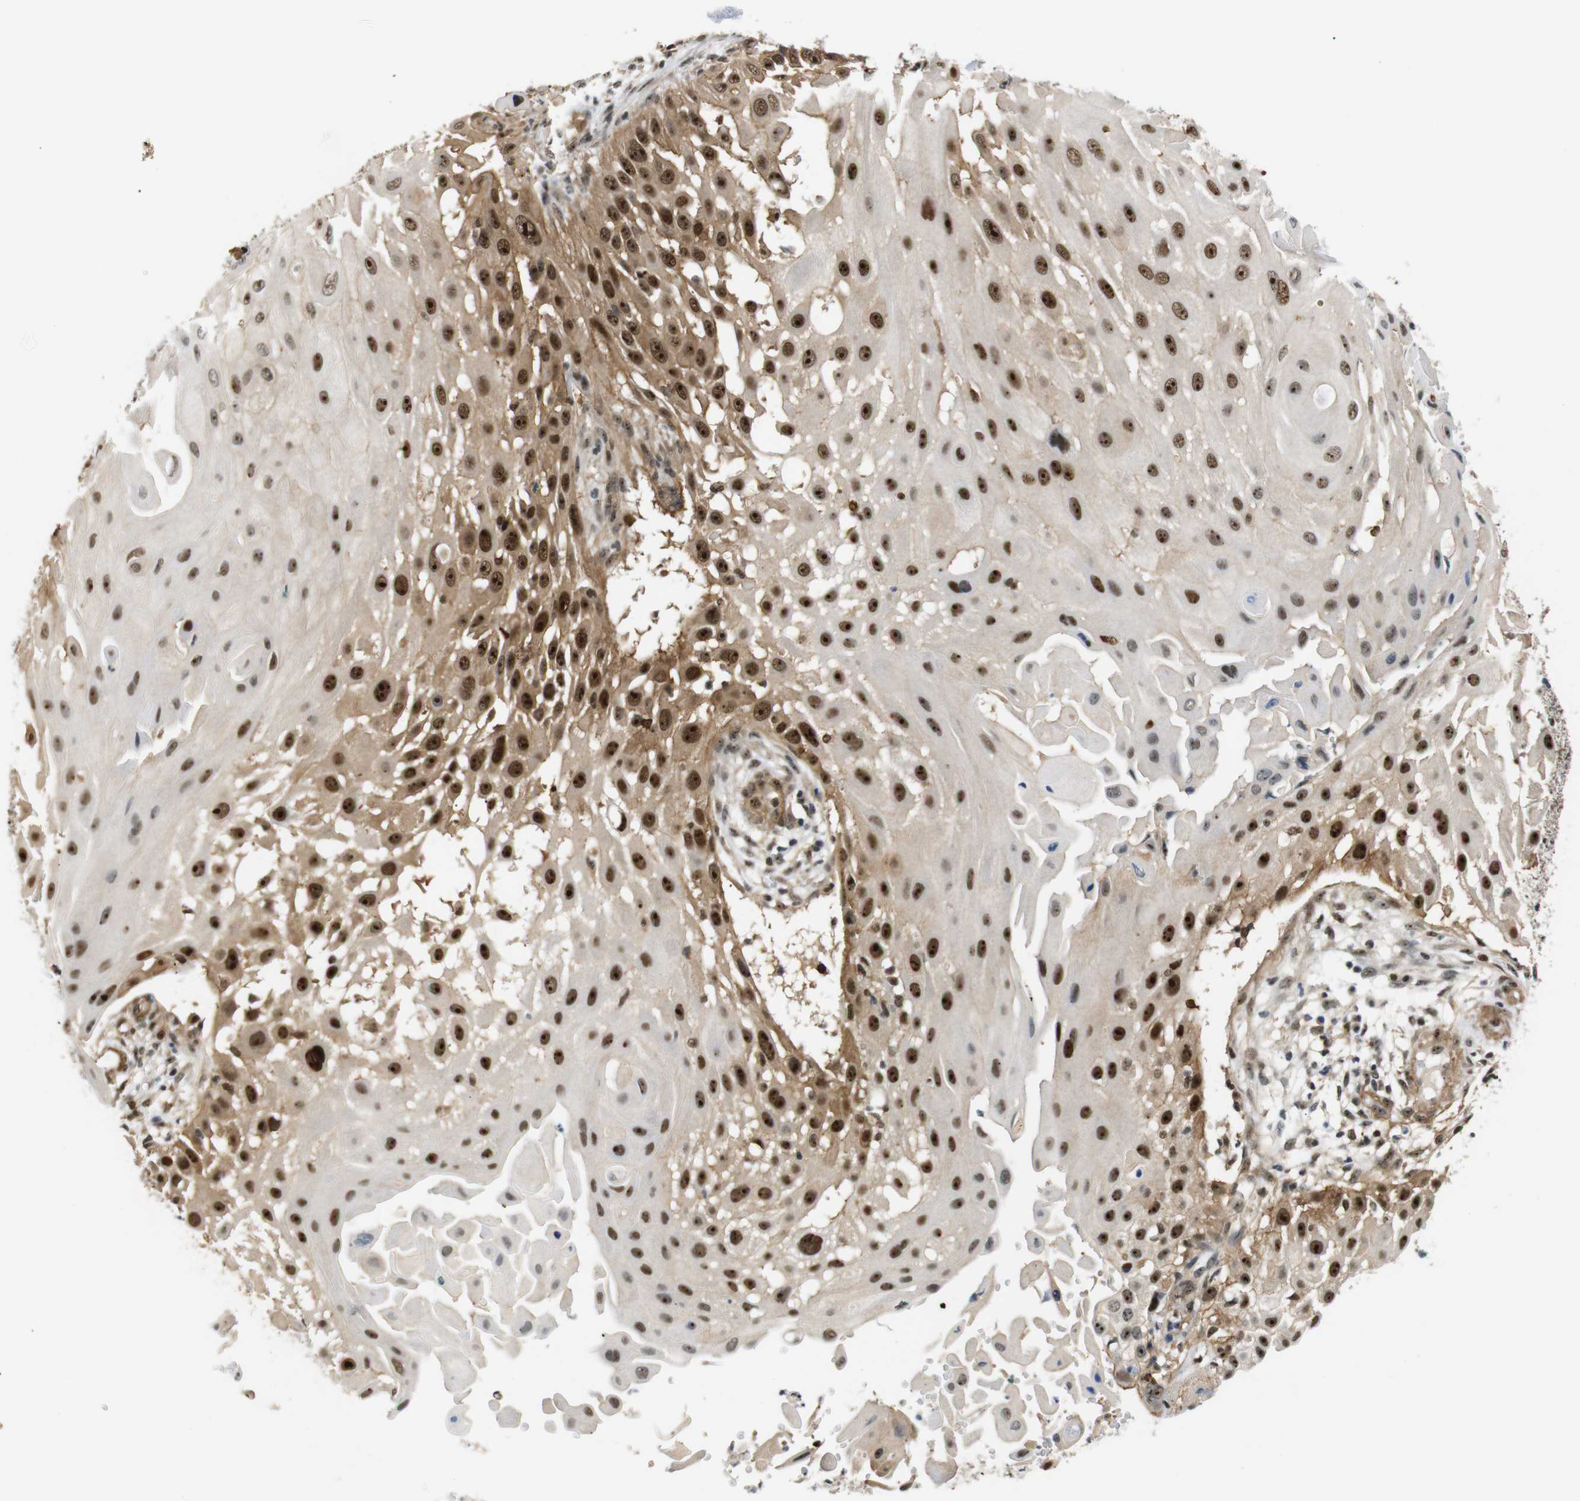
{"staining": {"intensity": "strong", "quantity": ">75%", "location": "cytoplasmic/membranous,nuclear"}, "tissue": "skin cancer", "cell_type": "Tumor cells", "image_type": "cancer", "snomed": [{"axis": "morphology", "description": "Squamous cell carcinoma, NOS"}, {"axis": "topography", "description": "Skin"}], "caption": "Protein expression analysis of squamous cell carcinoma (skin) demonstrates strong cytoplasmic/membranous and nuclear positivity in about >75% of tumor cells.", "gene": "PARN", "patient": {"sex": "female", "age": 44}}